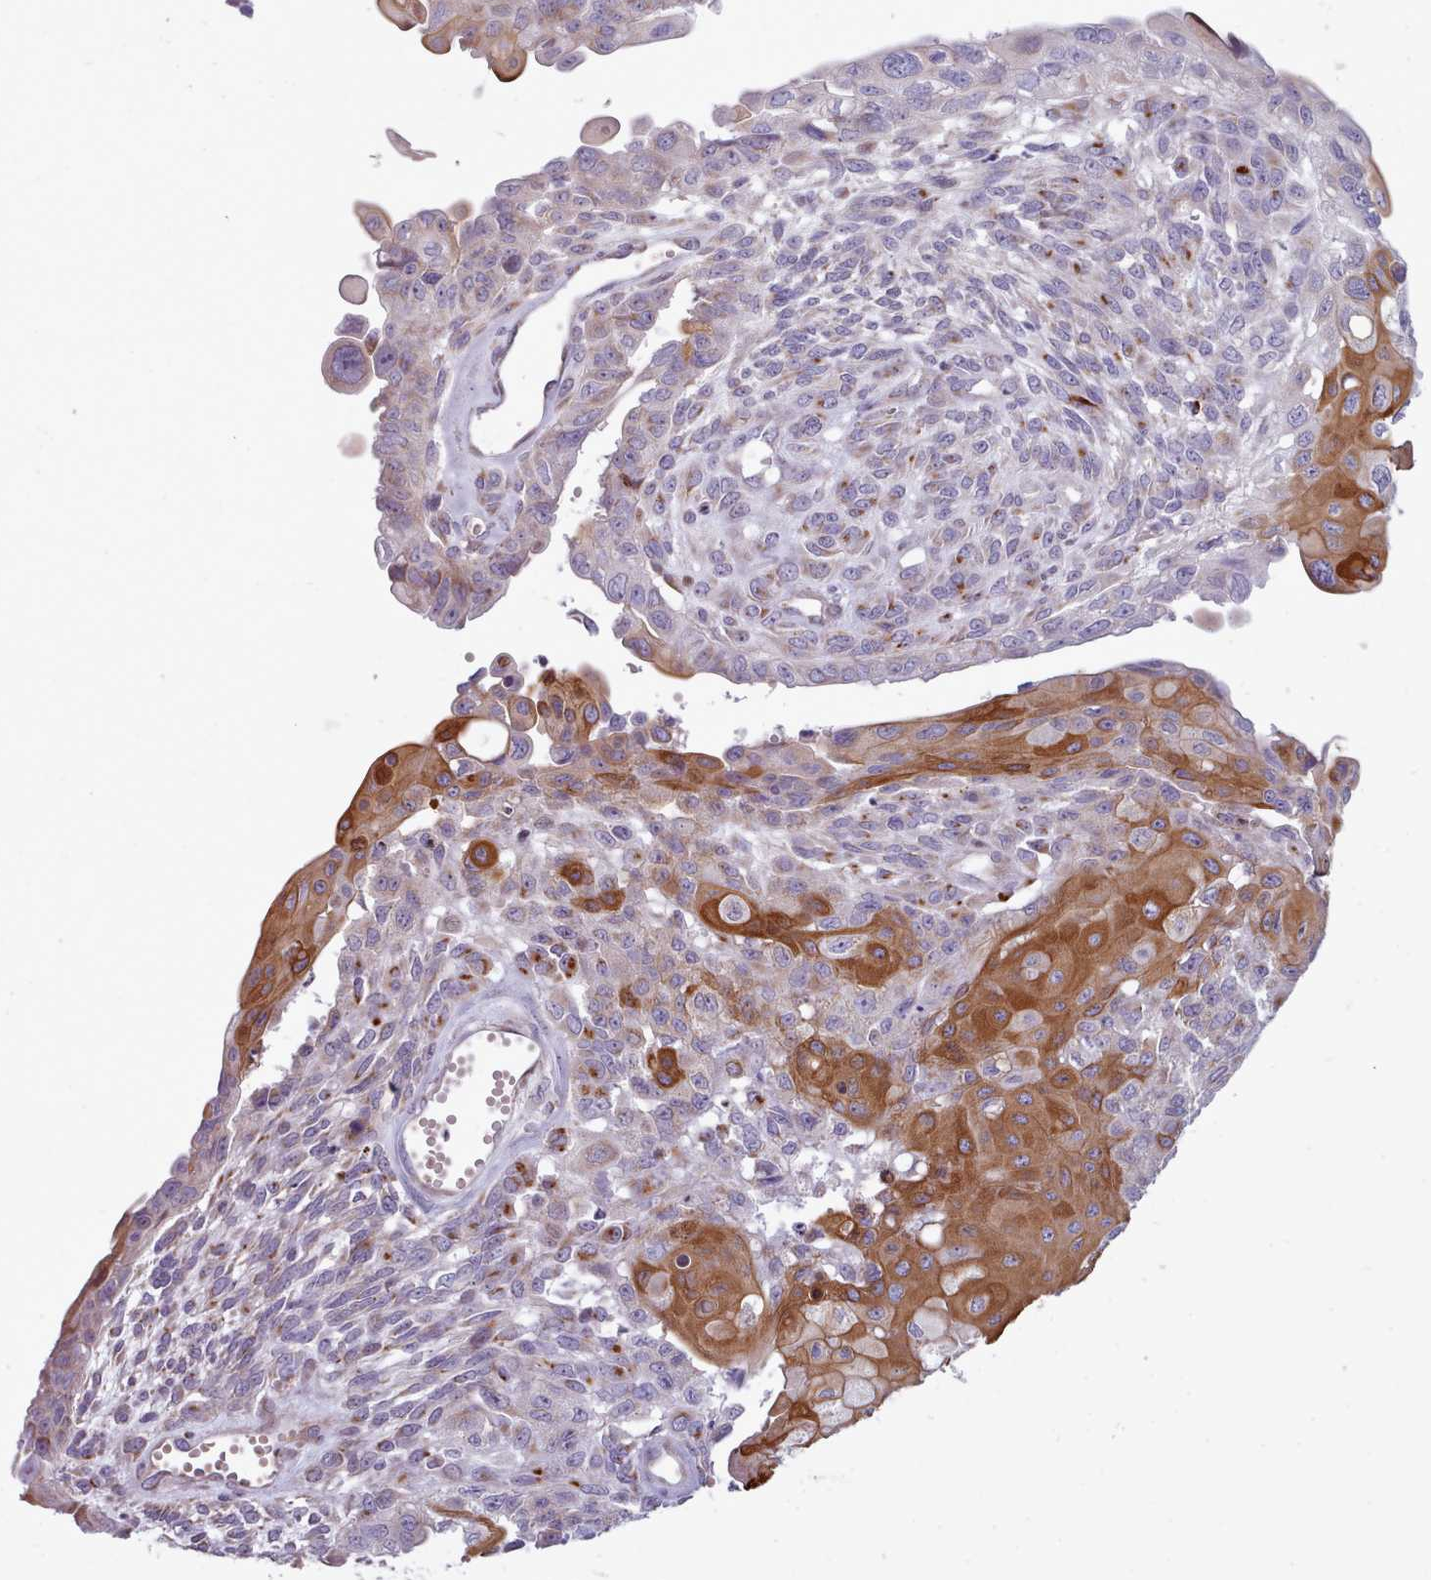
{"staining": {"intensity": "strong", "quantity": "<25%", "location": "cytoplasmic/membranous"}, "tissue": "endometrial cancer", "cell_type": "Tumor cells", "image_type": "cancer", "snomed": [{"axis": "morphology", "description": "Adenocarcinoma, NOS"}, {"axis": "topography", "description": "Endometrium"}], "caption": "High-magnification brightfield microscopy of endometrial cancer (adenocarcinoma) stained with DAB (3,3'-diaminobenzidine) (brown) and counterstained with hematoxylin (blue). tumor cells exhibit strong cytoplasmic/membranous positivity is present in approximately<25% of cells.", "gene": "SLC52A3", "patient": {"sex": "female", "age": 32}}